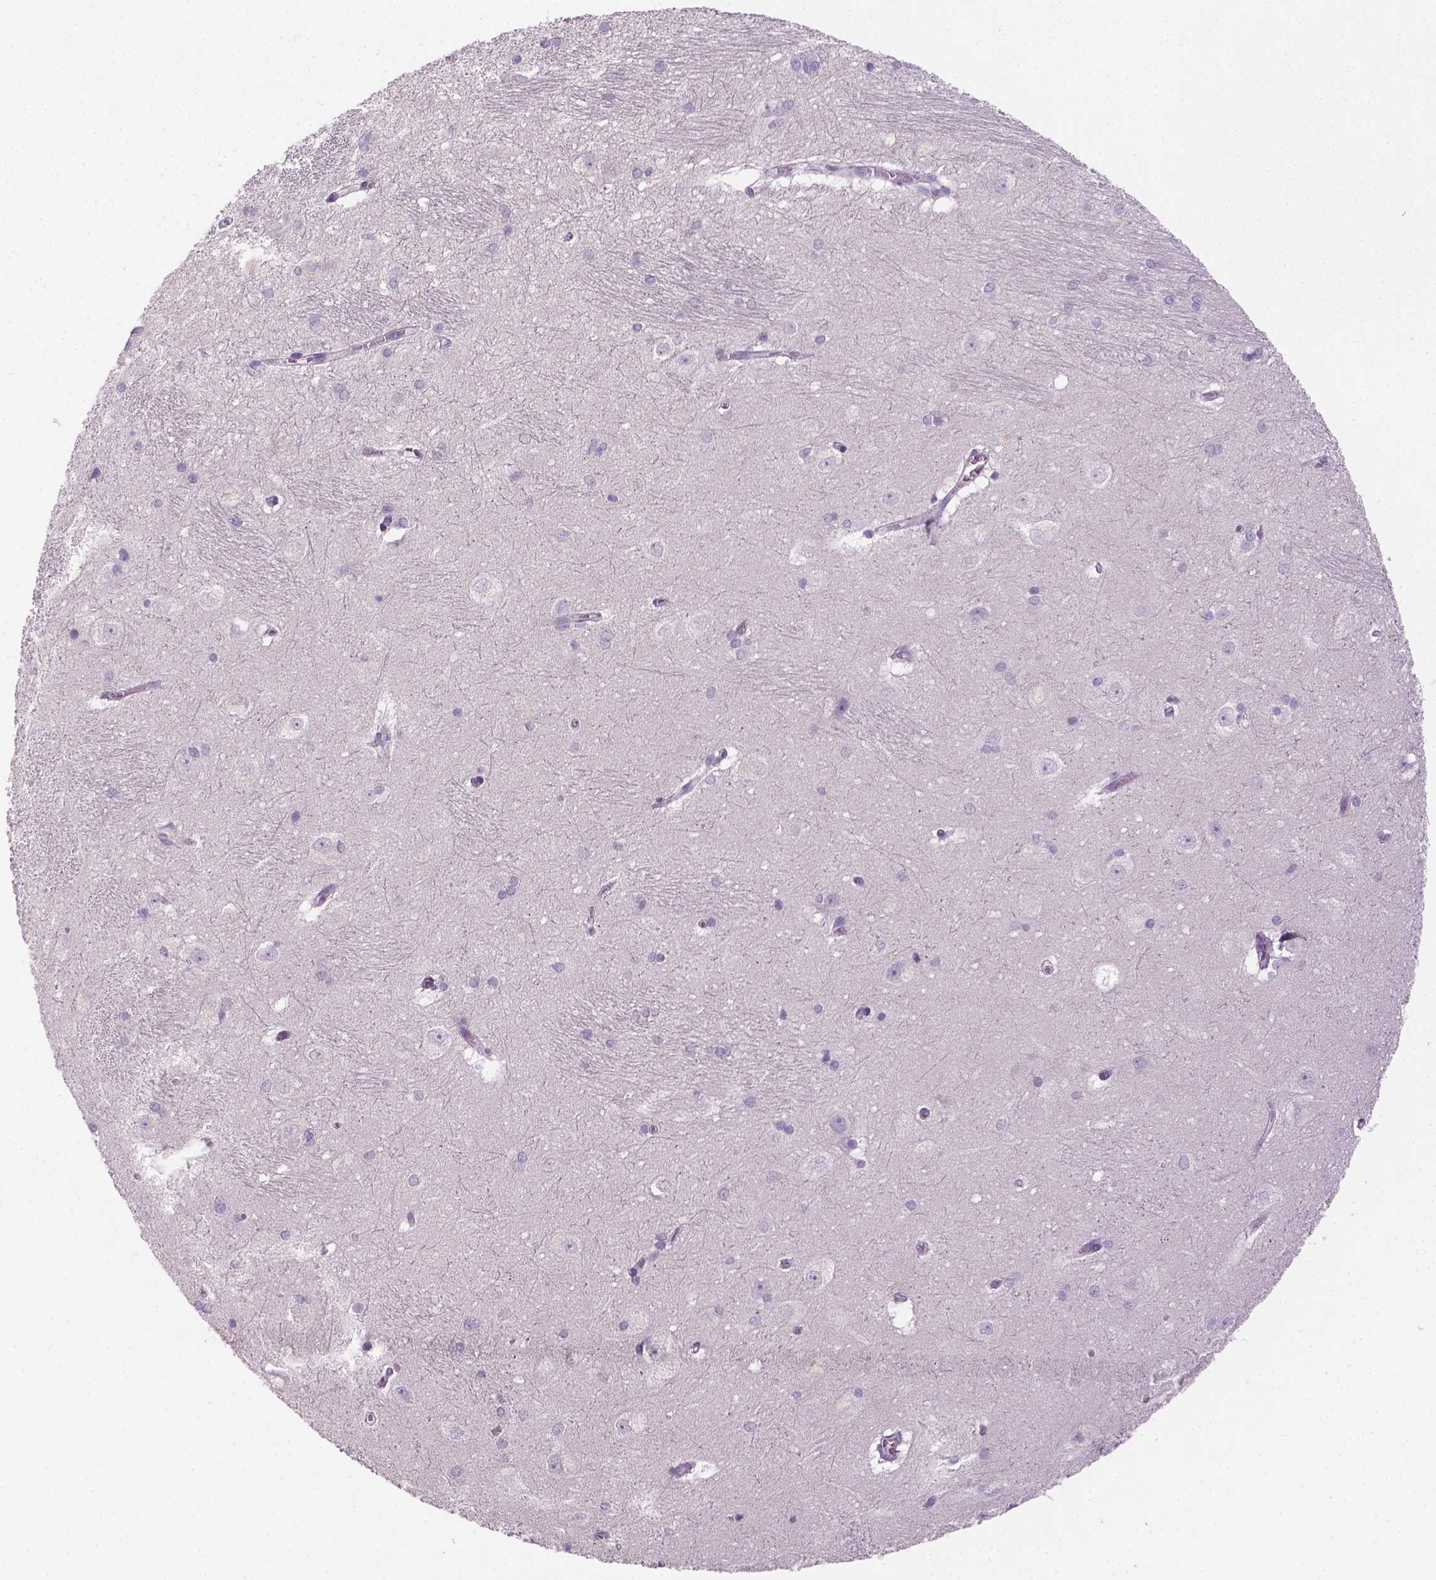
{"staining": {"intensity": "negative", "quantity": "none", "location": "none"}, "tissue": "hippocampus", "cell_type": "Glial cells", "image_type": "normal", "snomed": [{"axis": "morphology", "description": "Normal tissue, NOS"}, {"axis": "topography", "description": "Cerebral cortex"}, {"axis": "topography", "description": "Hippocampus"}], "caption": "This photomicrograph is of normal hippocampus stained with immunohistochemistry to label a protein in brown with the nuclei are counter-stained blue. There is no staining in glial cells. (DAB IHC with hematoxylin counter stain).", "gene": "GFI1B", "patient": {"sex": "female", "age": 19}}